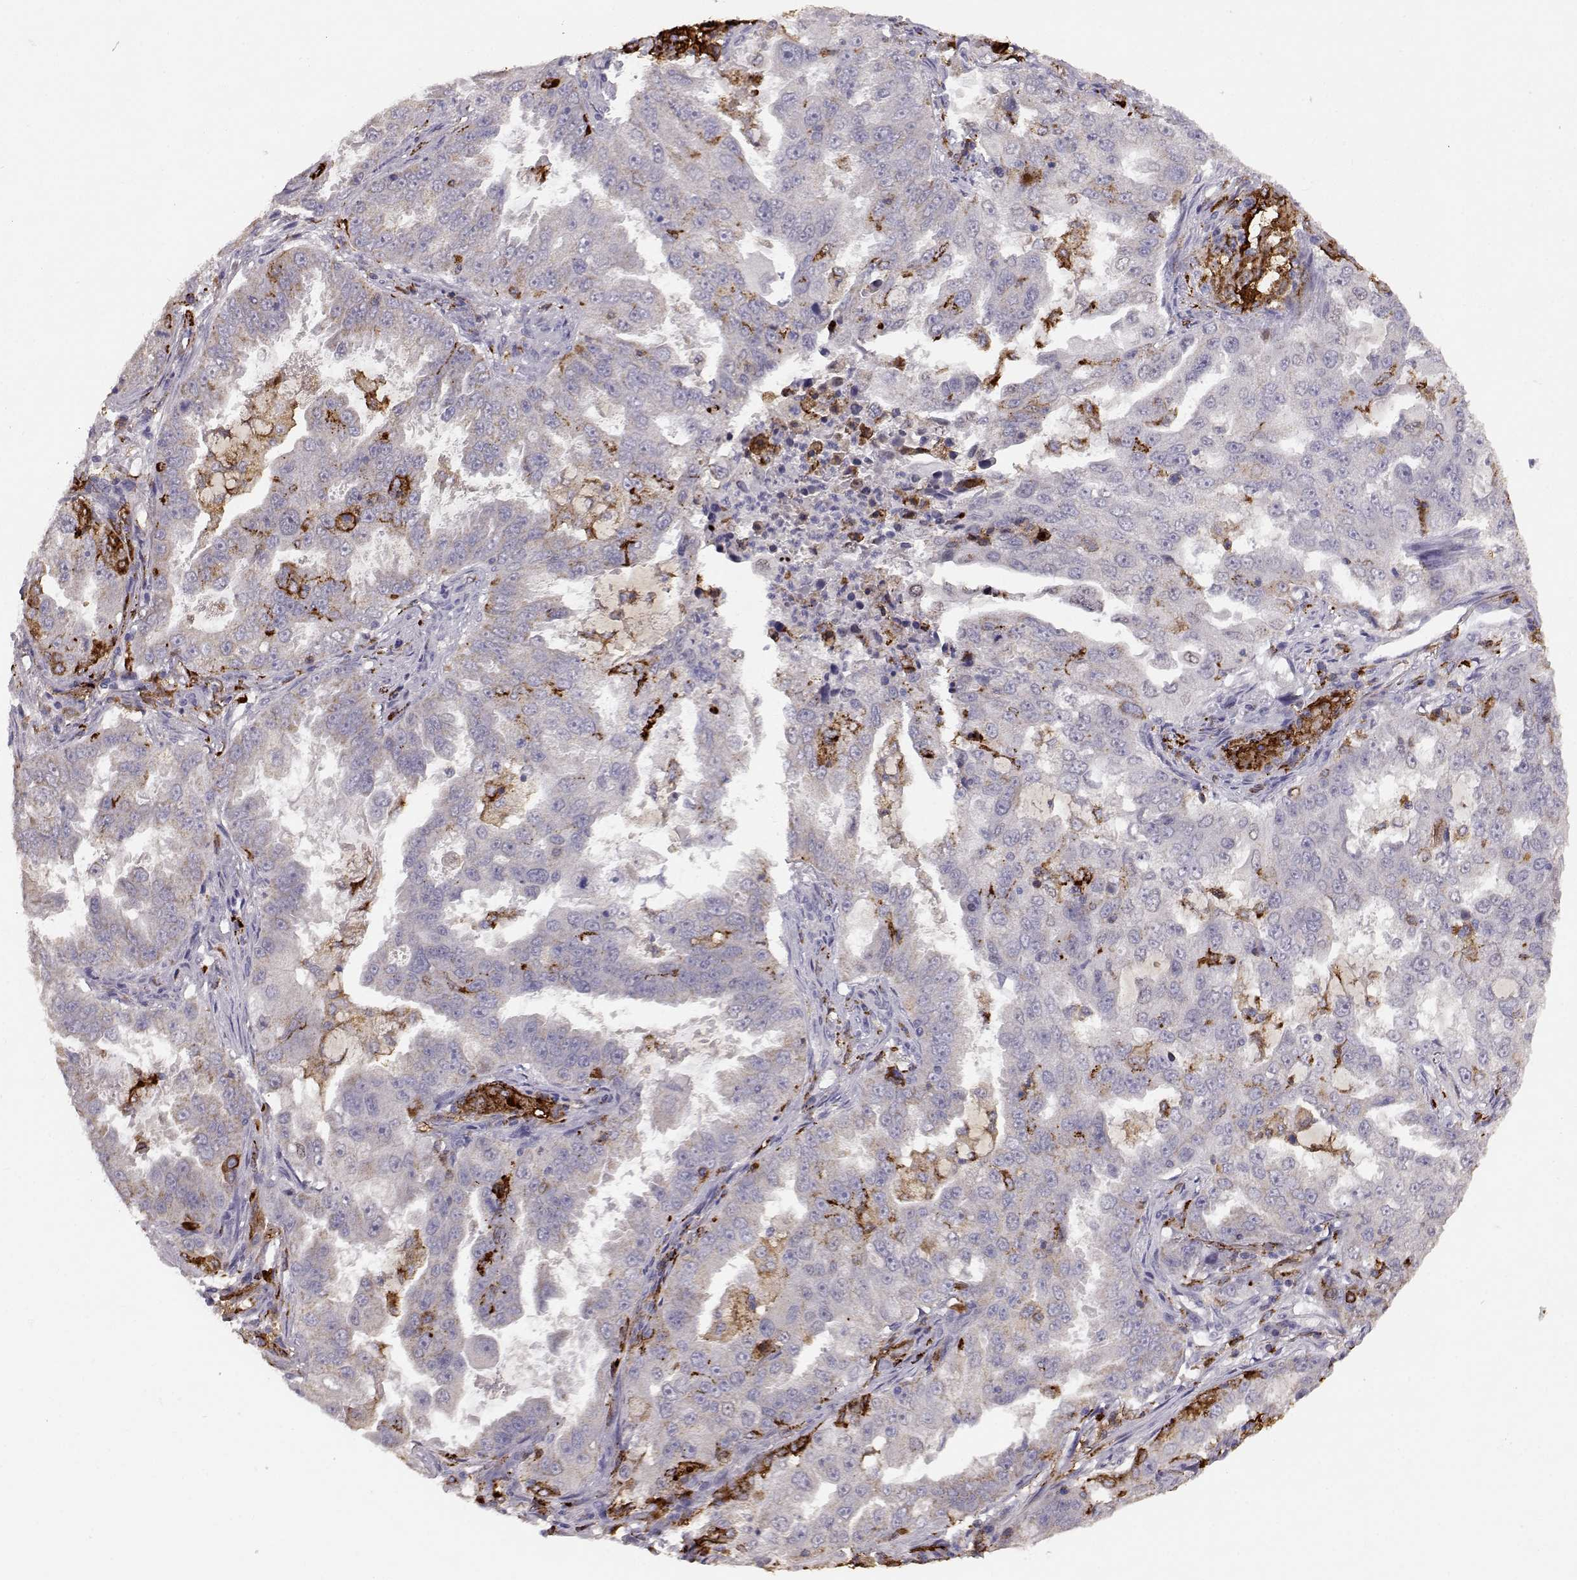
{"staining": {"intensity": "negative", "quantity": "none", "location": "none"}, "tissue": "lung cancer", "cell_type": "Tumor cells", "image_type": "cancer", "snomed": [{"axis": "morphology", "description": "Adenocarcinoma, NOS"}, {"axis": "topography", "description": "Lung"}], "caption": "Immunohistochemistry histopathology image of human lung adenocarcinoma stained for a protein (brown), which shows no expression in tumor cells.", "gene": "CCNF", "patient": {"sex": "female", "age": 61}}